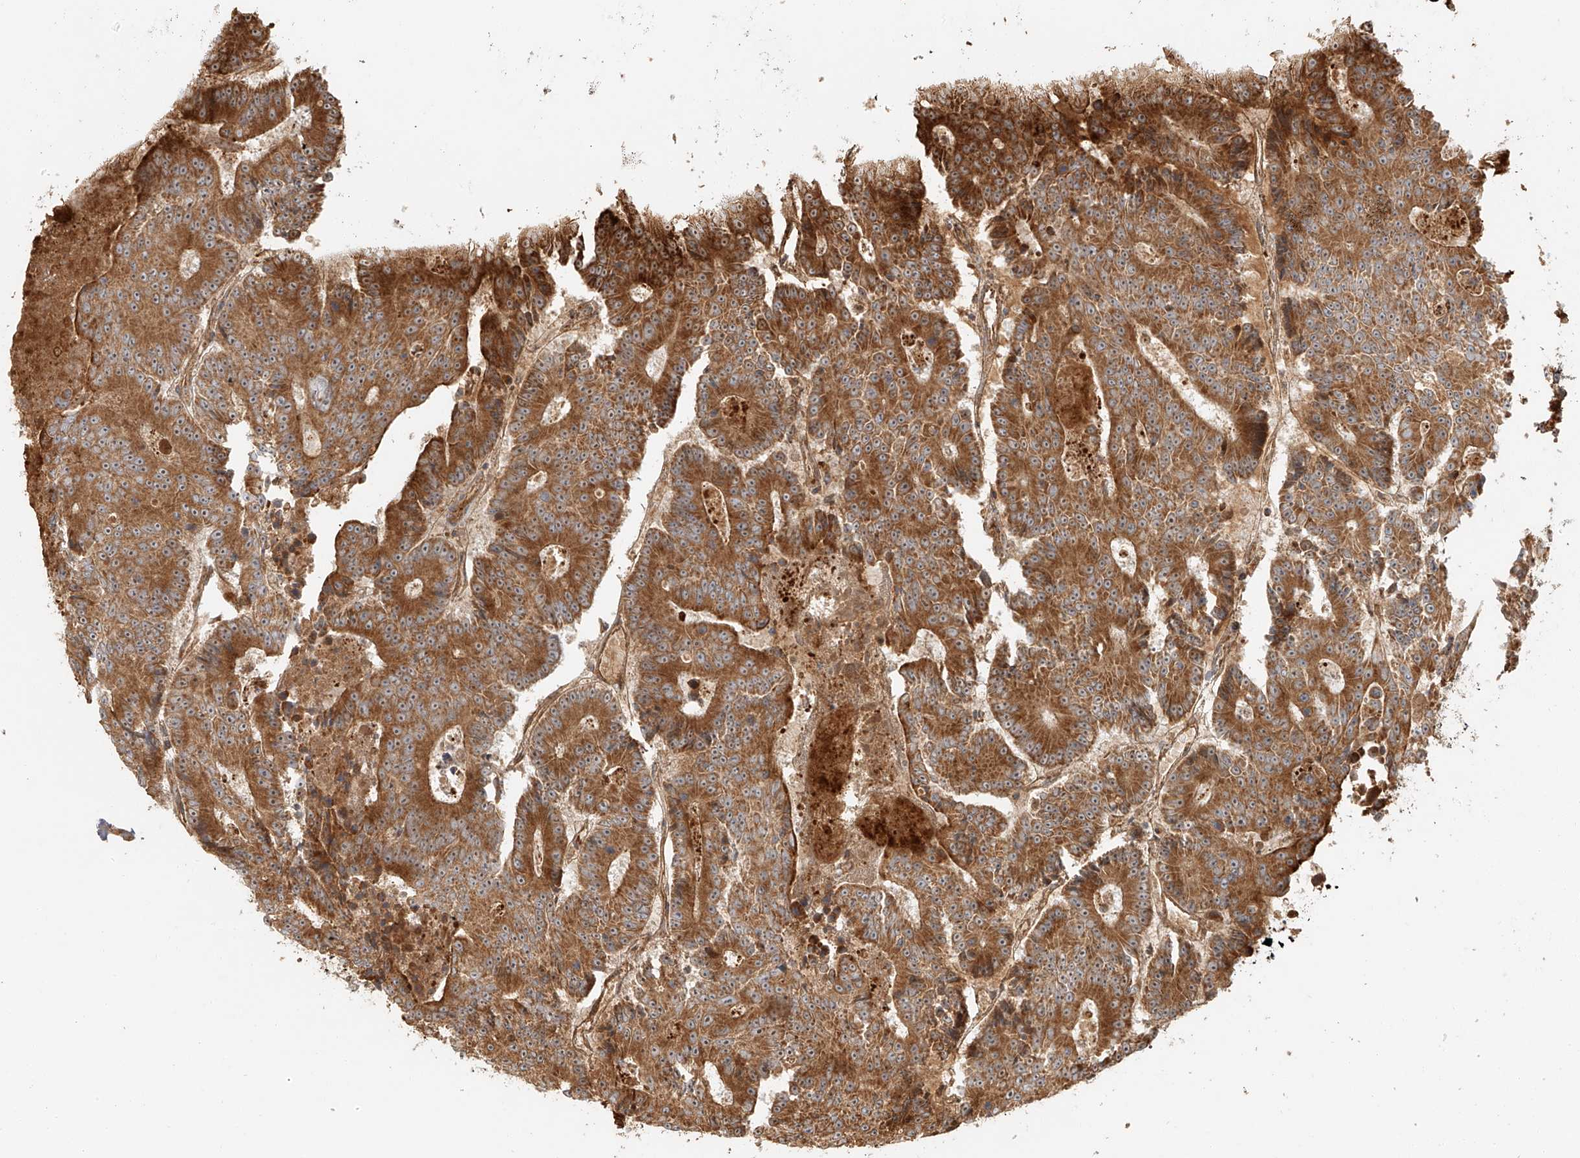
{"staining": {"intensity": "moderate", "quantity": ">75%", "location": "cytoplasmic/membranous"}, "tissue": "colorectal cancer", "cell_type": "Tumor cells", "image_type": "cancer", "snomed": [{"axis": "morphology", "description": "Adenocarcinoma, NOS"}, {"axis": "topography", "description": "Colon"}], "caption": "Immunohistochemical staining of adenocarcinoma (colorectal) exhibits moderate cytoplasmic/membranous protein expression in about >75% of tumor cells. The protein of interest is stained brown, and the nuclei are stained in blue (DAB IHC with brightfield microscopy, high magnification).", "gene": "MIPEP", "patient": {"sex": "male", "age": 83}}